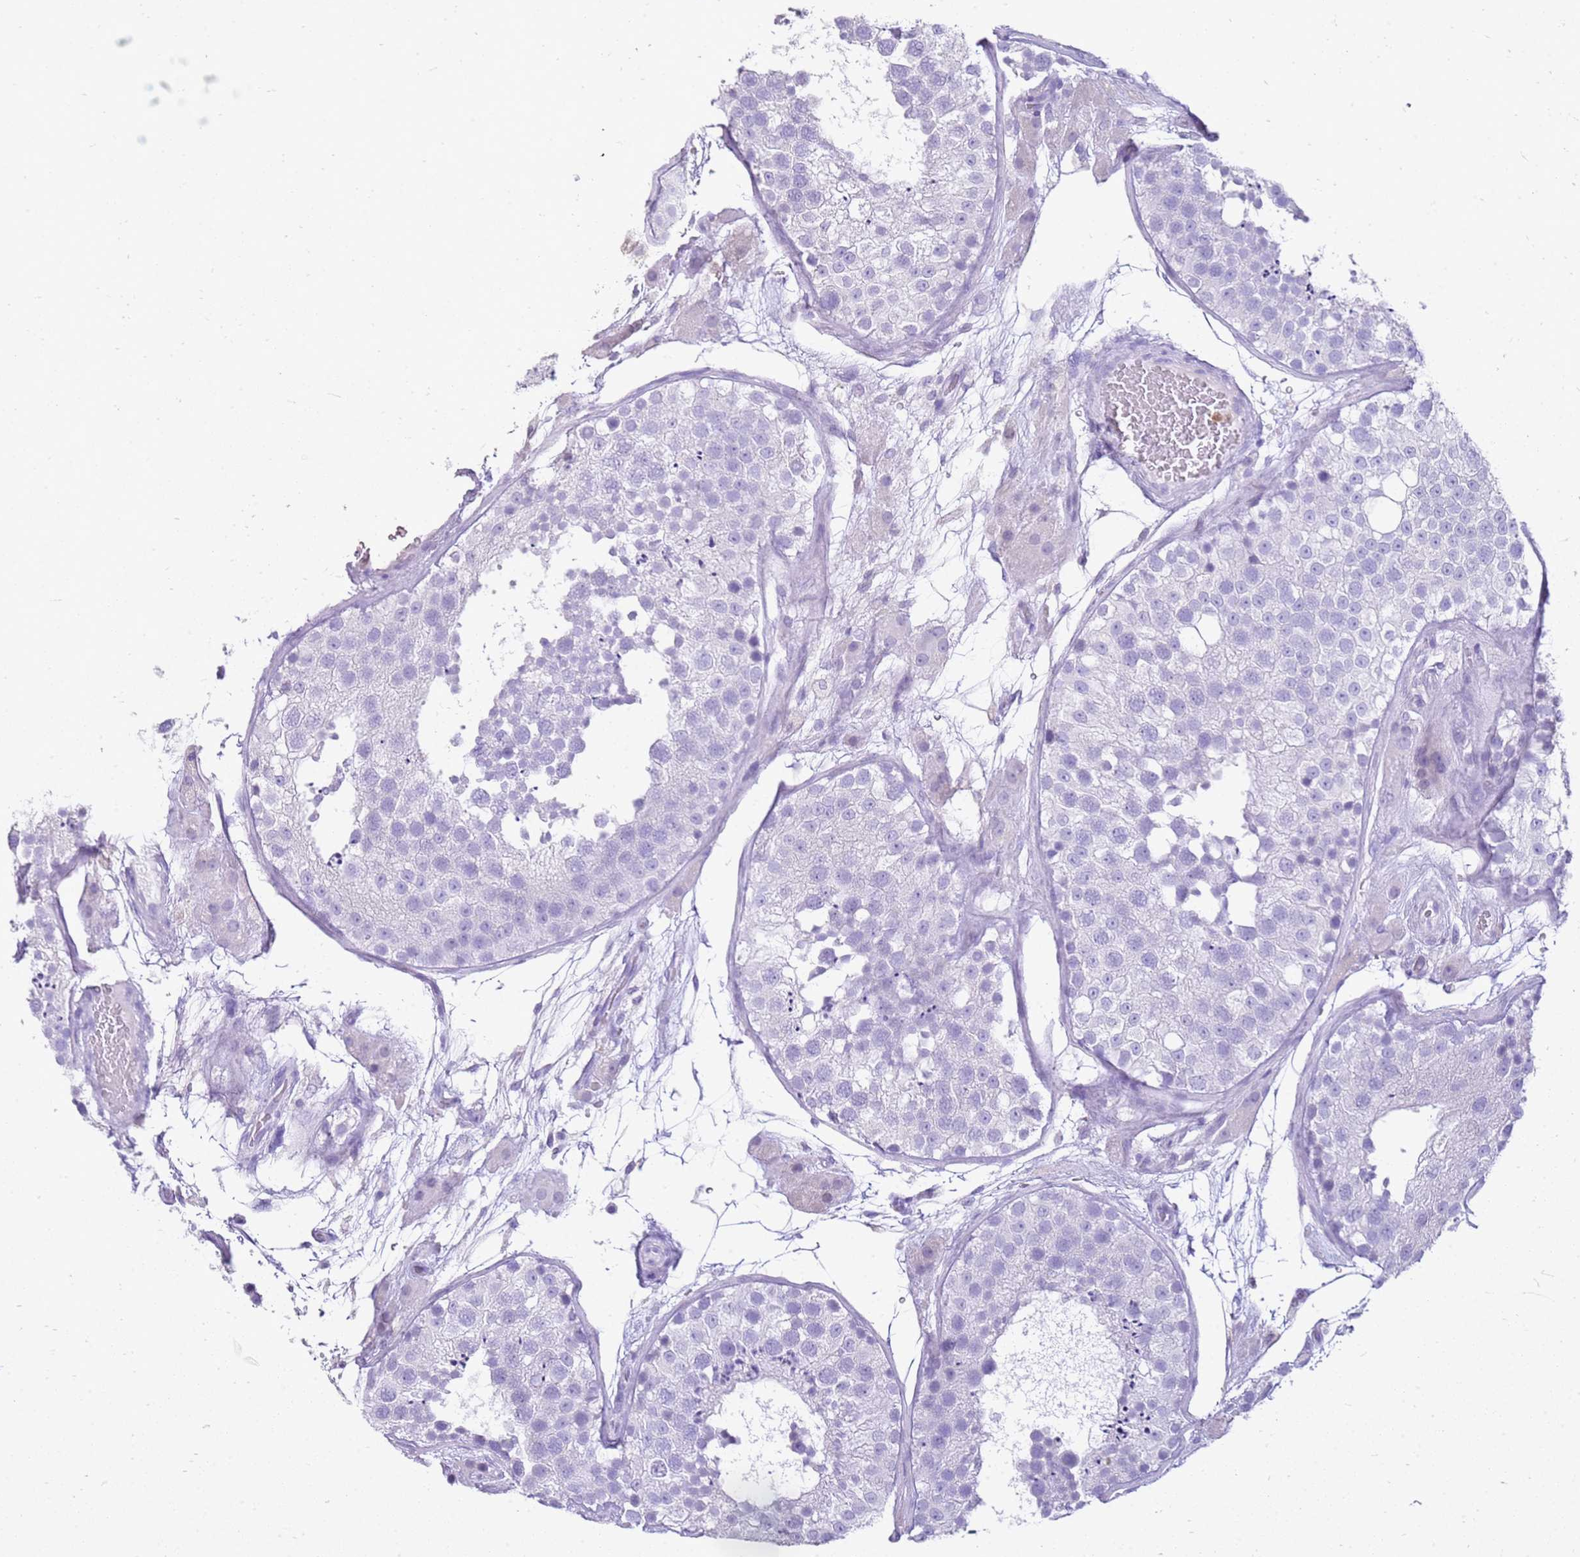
{"staining": {"intensity": "negative", "quantity": "none", "location": "none"}, "tissue": "testis", "cell_type": "Cells in seminiferous ducts", "image_type": "normal", "snomed": [{"axis": "morphology", "description": "Normal tissue, NOS"}, {"axis": "topography", "description": "Testis"}], "caption": "High magnification brightfield microscopy of benign testis stained with DAB (brown) and counterstained with hematoxylin (blue): cells in seminiferous ducts show no significant positivity.", "gene": "CSTA", "patient": {"sex": "male", "age": 26}}